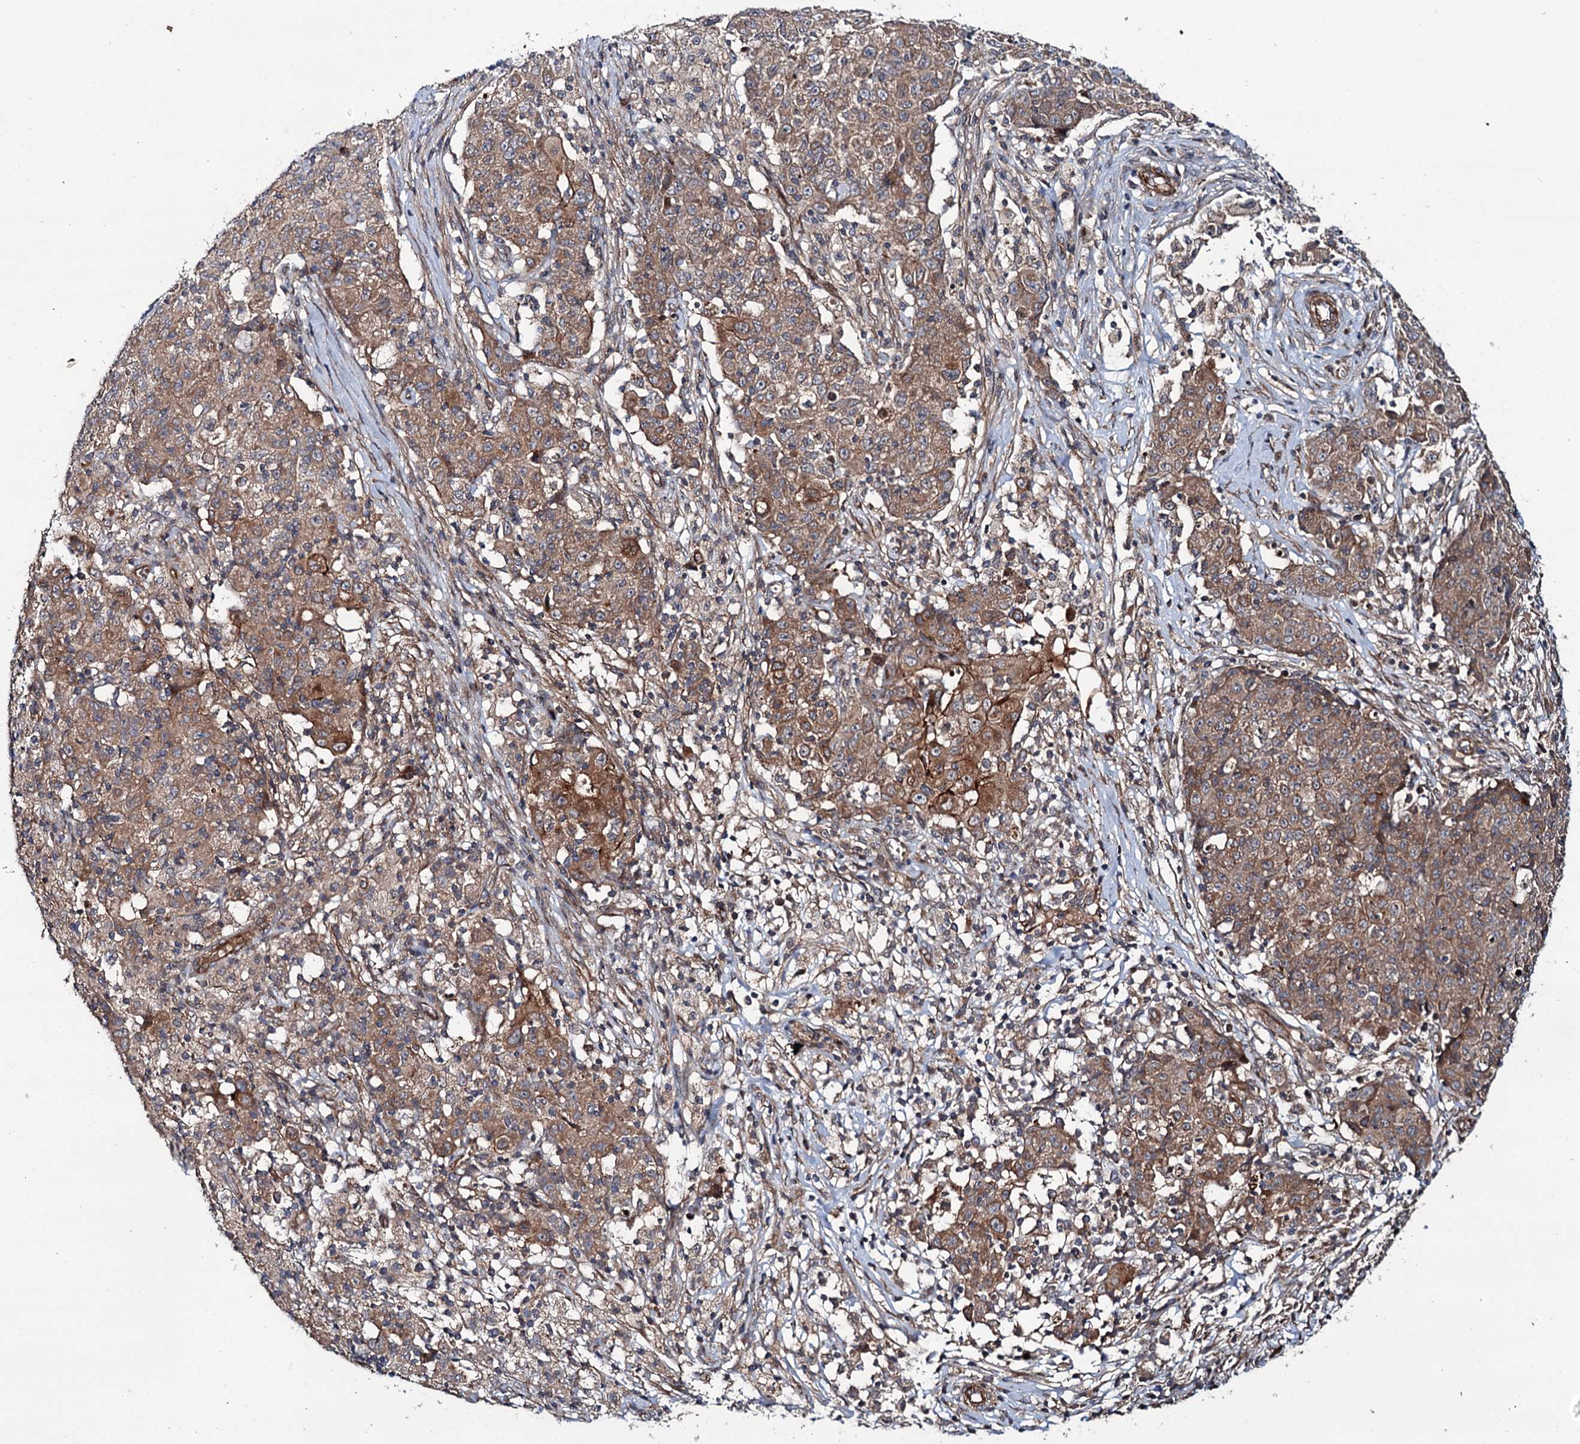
{"staining": {"intensity": "moderate", "quantity": "25%-75%", "location": "cytoplasmic/membranous"}, "tissue": "ovarian cancer", "cell_type": "Tumor cells", "image_type": "cancer", "snomed": [{"axis": "morphology", "description": "Carcinoma, endometroid"}, {"axis": "topography", "description": "Ovary"}], "caption": "The histopathology image exhibits a brown stain indicating the presence of a protein in the cytoplasmic/membranous of tumor cells in ovarian cancer (endometroid carcinoma). Immunohistochemistry stains the protein in brown and the nuclei are stained blue.", "gene": "ADGRG4", "patient": {"sex": "female", "age": 42}}